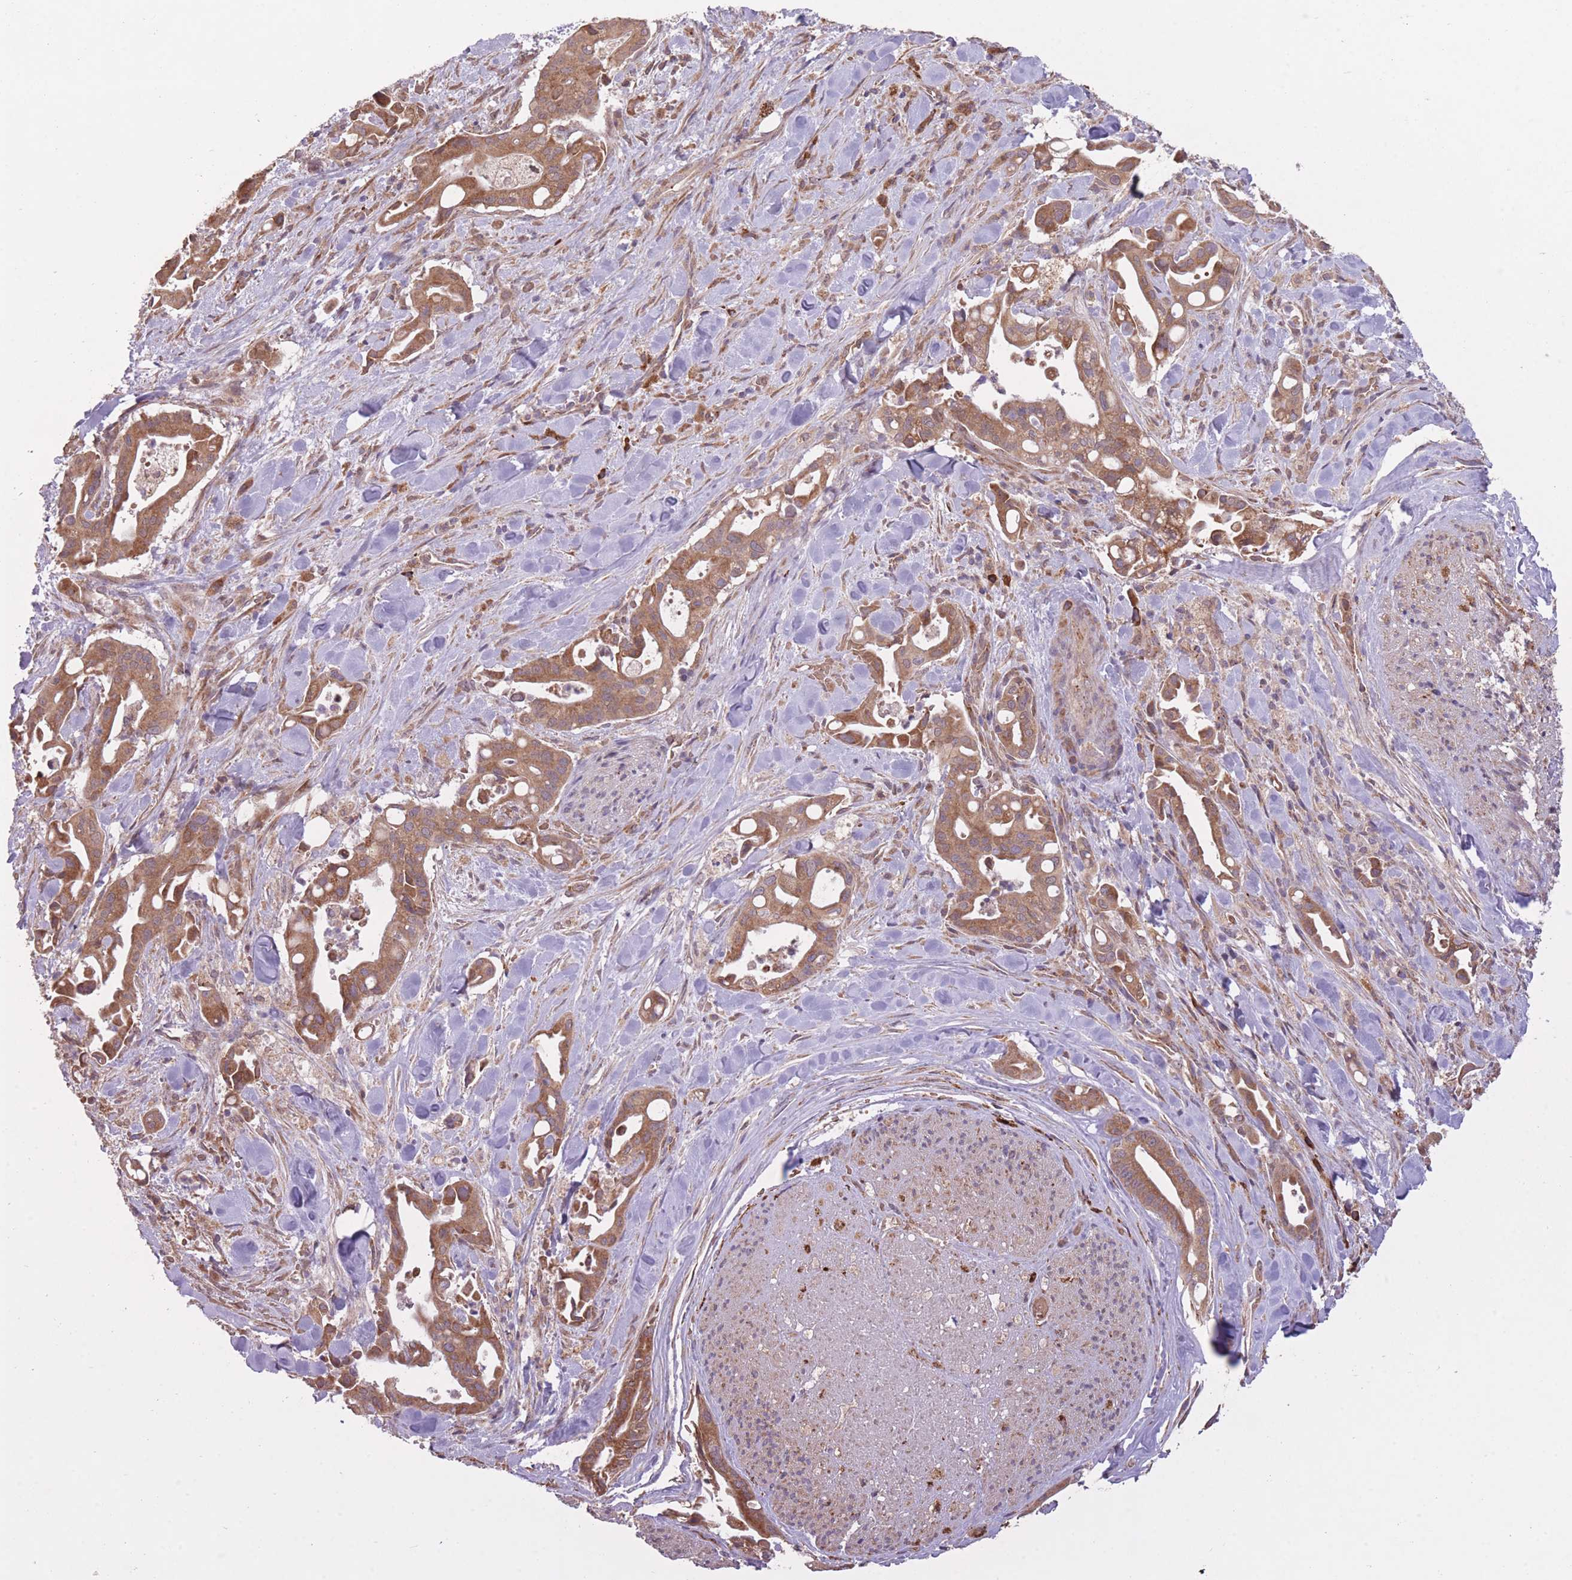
{"staining": {"intensity": "moderate", "quantity": ">75%", "location": "cytoplasmic/membranous"}, "tissue": "liver cancer", "cell_type": "Tumor cells", "image_type": "cancer", "snomed": [{"axis": "morphology", "description": "Cholangiocarcinoma"}, {"axis": "topography", "description": "Liver"}], "caption": "Protein expression analysis of liver cancer (cholangiocarcinoma) exhibits moderate cytoplasmic/membranous expression in approximately >75% of tumor cells.", "gene": "POLR3F", "patient": {"sex": "female", "age": 68}}